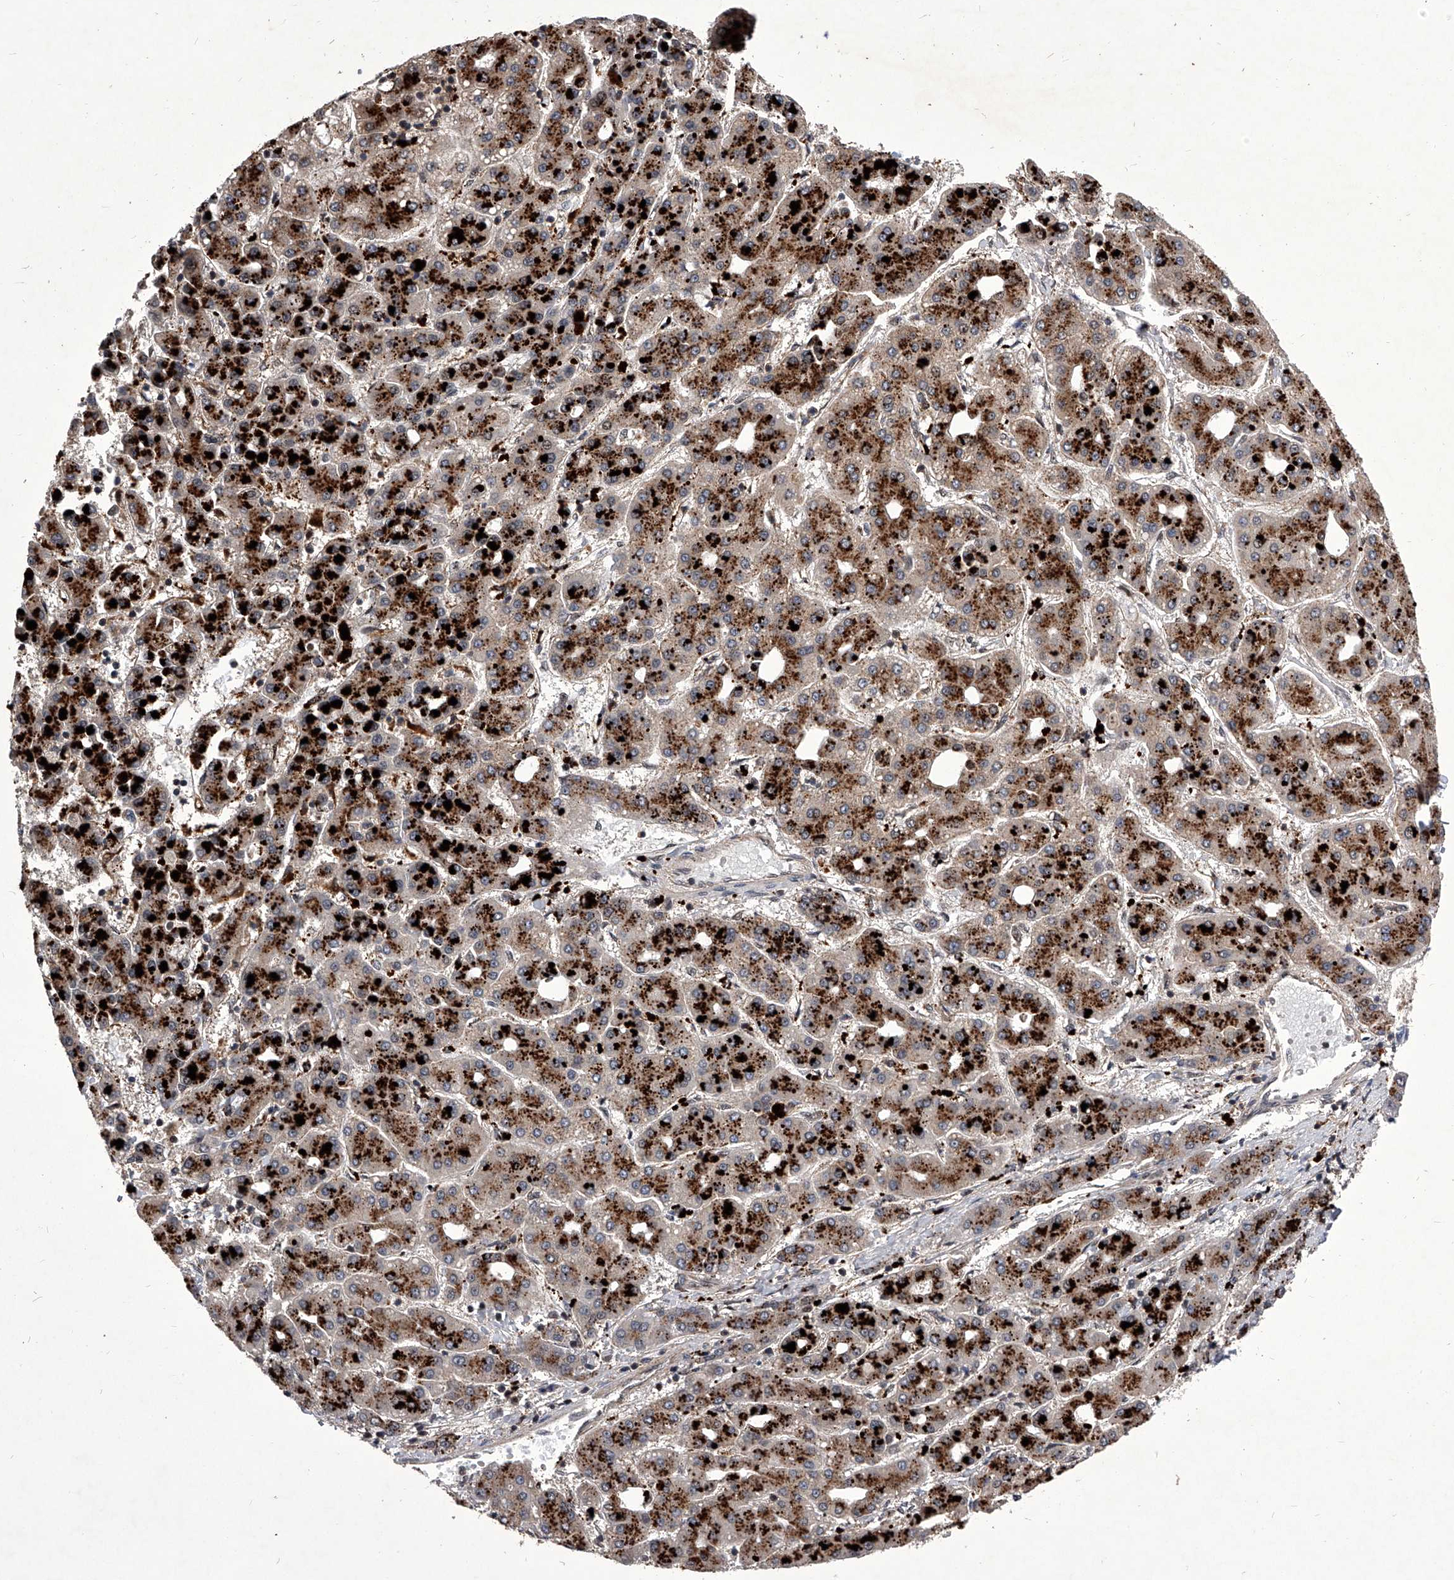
{"staining": {"intensity": "strong", "quantity": ">75%", "location": "cytoplasmic/membranous"}, "tissue": "liver cancer", "cell_type": "Tumor cells", "image_type": "cancer", "snomed": [{"axis": "morphology", "description": "Carcinoma, Hepatocellular, NOS"}, {"axis": "topography", "description": "Liver"}], "caption": "Liver cancer (hepatocellular carcinoma) tissue exhibits strong cytoplasmic/membranous staining in approximately >75% of tumor cells, visualized by immunohistochemistry.", "gene": "CMTR1", "patient": {"sex": "male", "age": 65}}